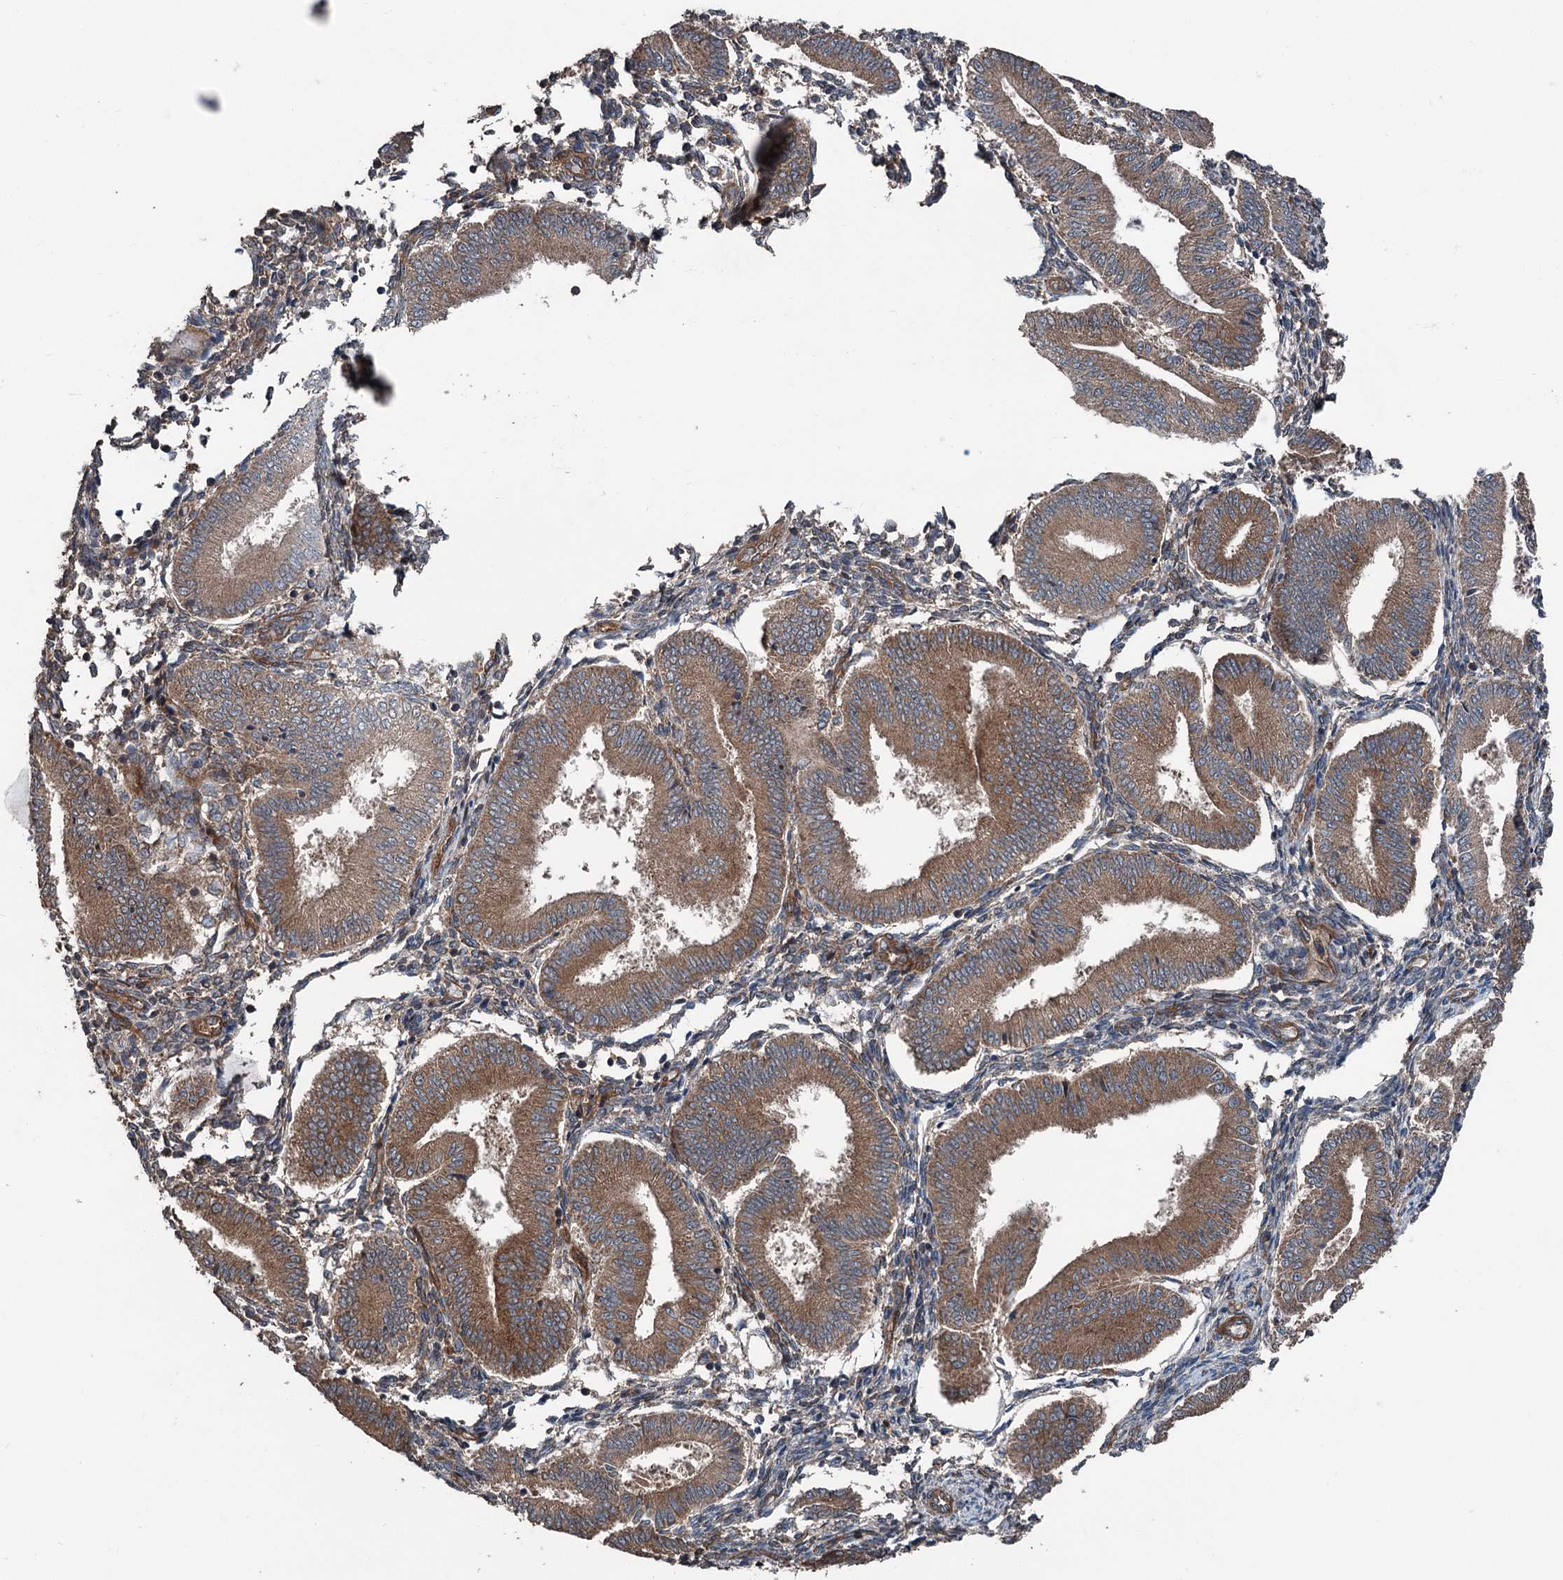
{"staining": {"intensity": "moderate", "quantity": ">75%", "location": "cytoplasmic/membranous"}, "tissue": "endometrium", "cell_type": "Cells in endometrial stroma", "image_type": "normal", "snomed": [{"axis": "morphology", "description": "Normal tissue, NOS"}, {"axis": "topography", "description": "Endometrium"}], "caption": "The histopathology image demonstrates staining of benign endometrium, revealing moderate cytoplasmic/membranous protein expression (brown color) within cells in endometrial stroma.", "gene": "RNF214", "patient": {"sex": "female", "age": 39}}